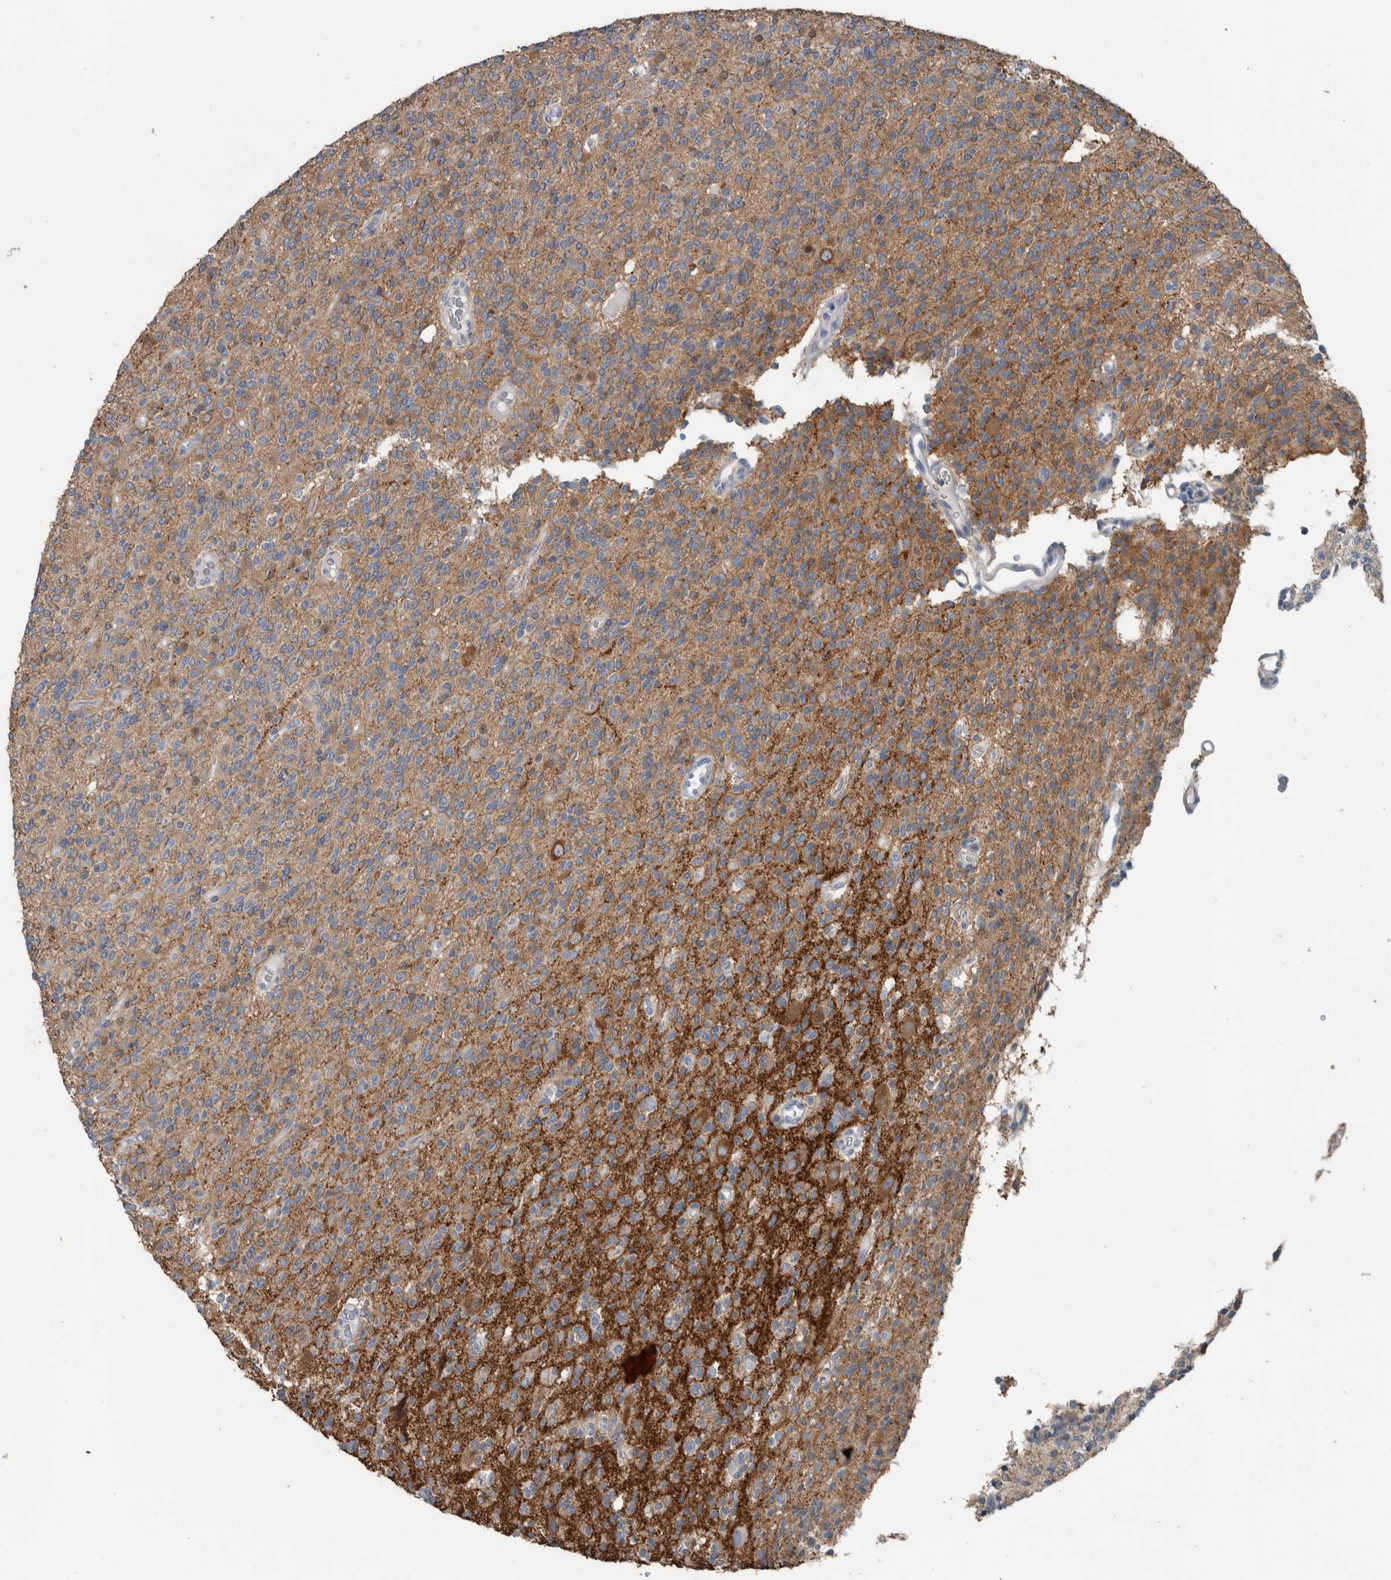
{"staining": {"intensity": "negative", "quantity": "none", "location": "none"}, "tissue": "glioma", "cell_type": "Tumor cells", "image_type": "cancer", "snomed": [{"axis": "morphology", "description": "Glioma, malignant, High grade"}, {"axis": "topography", "description": "Brain"}], "caption": "An immunohistochemistry (IHC) image of glioma is shown. There is no staining in tumor cells of glioma.", "gene": "SH3GL2", "patient": {"sex": "male", "age": 34}}